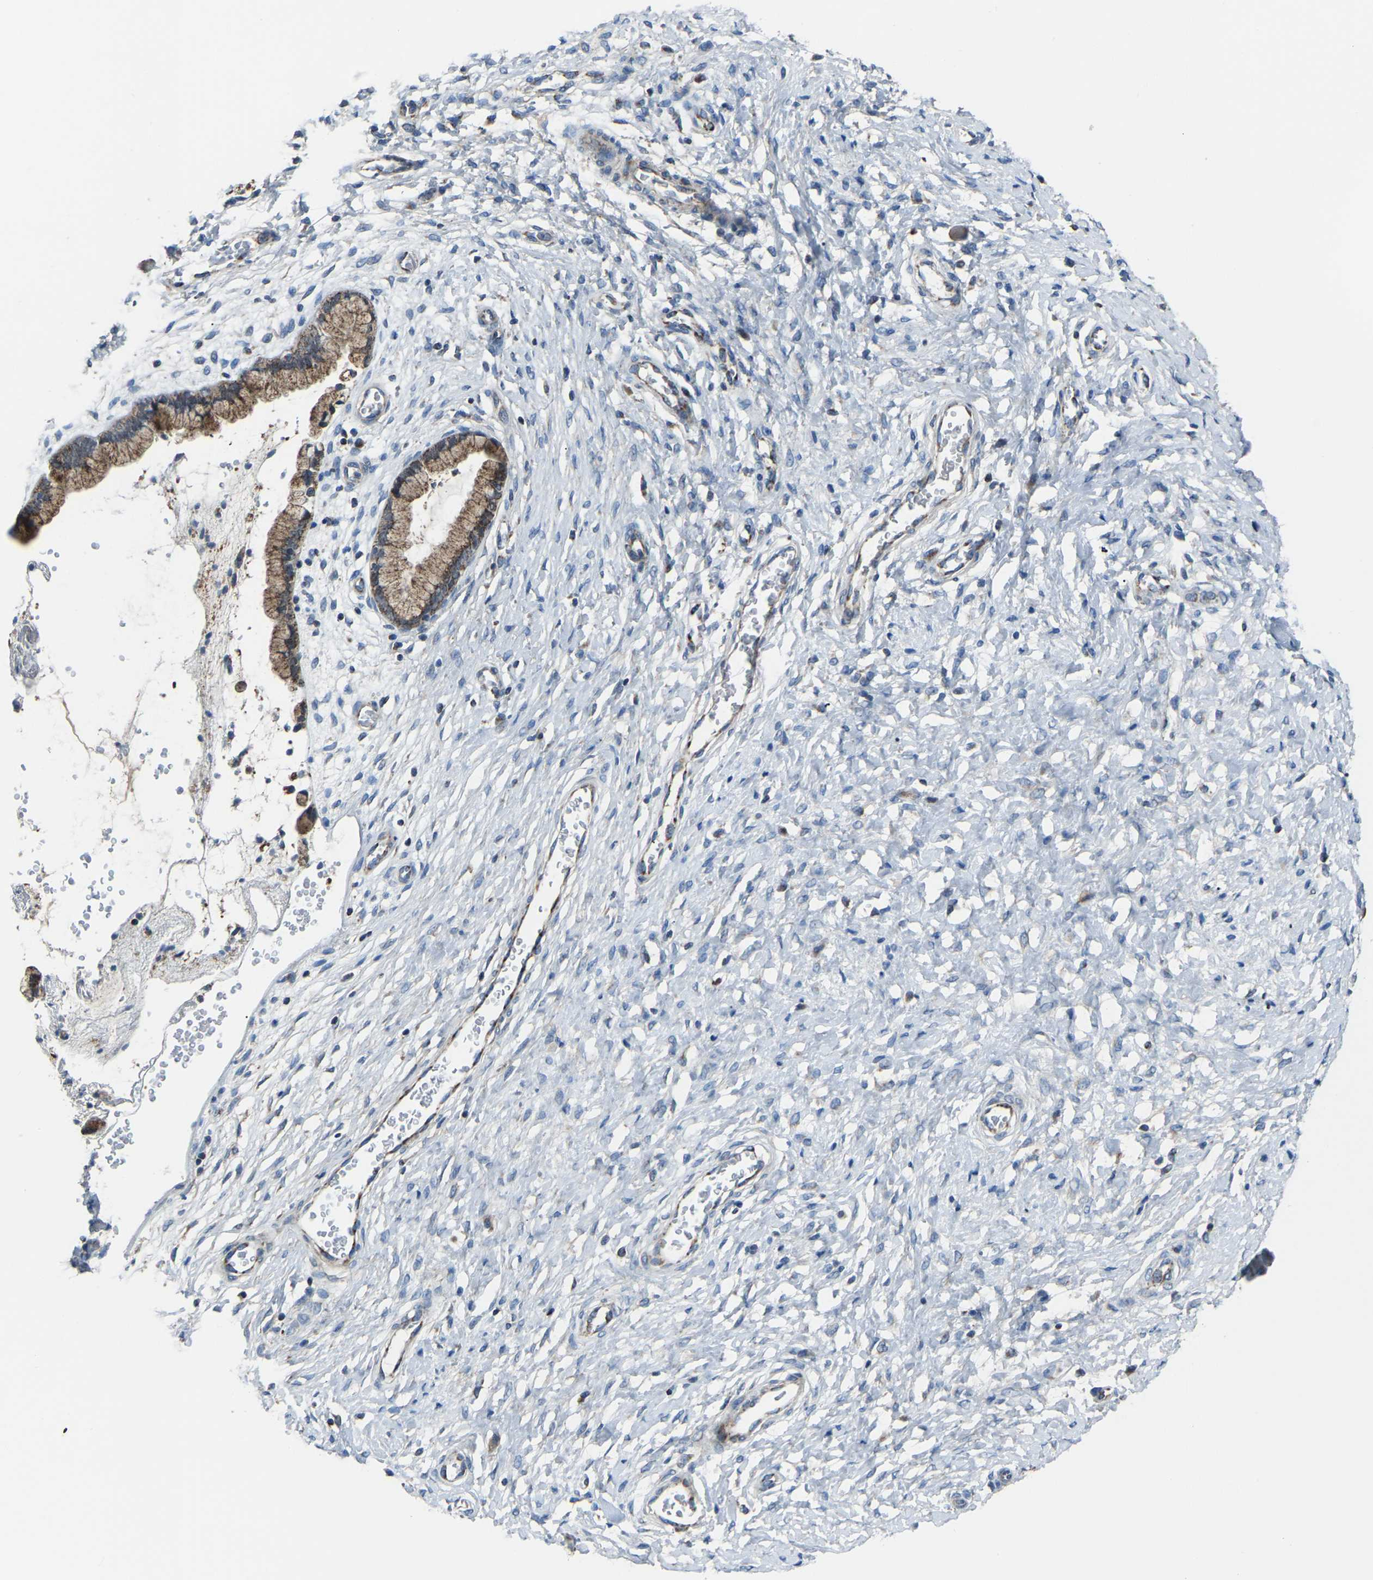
{"staining": {"intensity": "moderate", "quantity": ">75%", "location": "cytoplasmic/membranous"}, "tissue": "cervix", "cell_type": "Glandular cells", "image_type": "normal", "snomed": [{"axis": "morphology", "description": "Normal tissue, NOS"}, {"axis": "topography", "description": "Cervix"}], "caption": "High-magnification brightfield microscopy of benign cervix stained with DAB (3,3'-diaminobenzidine) (brown) and counterstained with hematoxylin (blue). glandular cells exhibit moderate cytoplasmic/membranous positivity is appreciated in about>75% of cells.", "gene": "CANT1", "patient": {"sex": "female", "age": 55}}